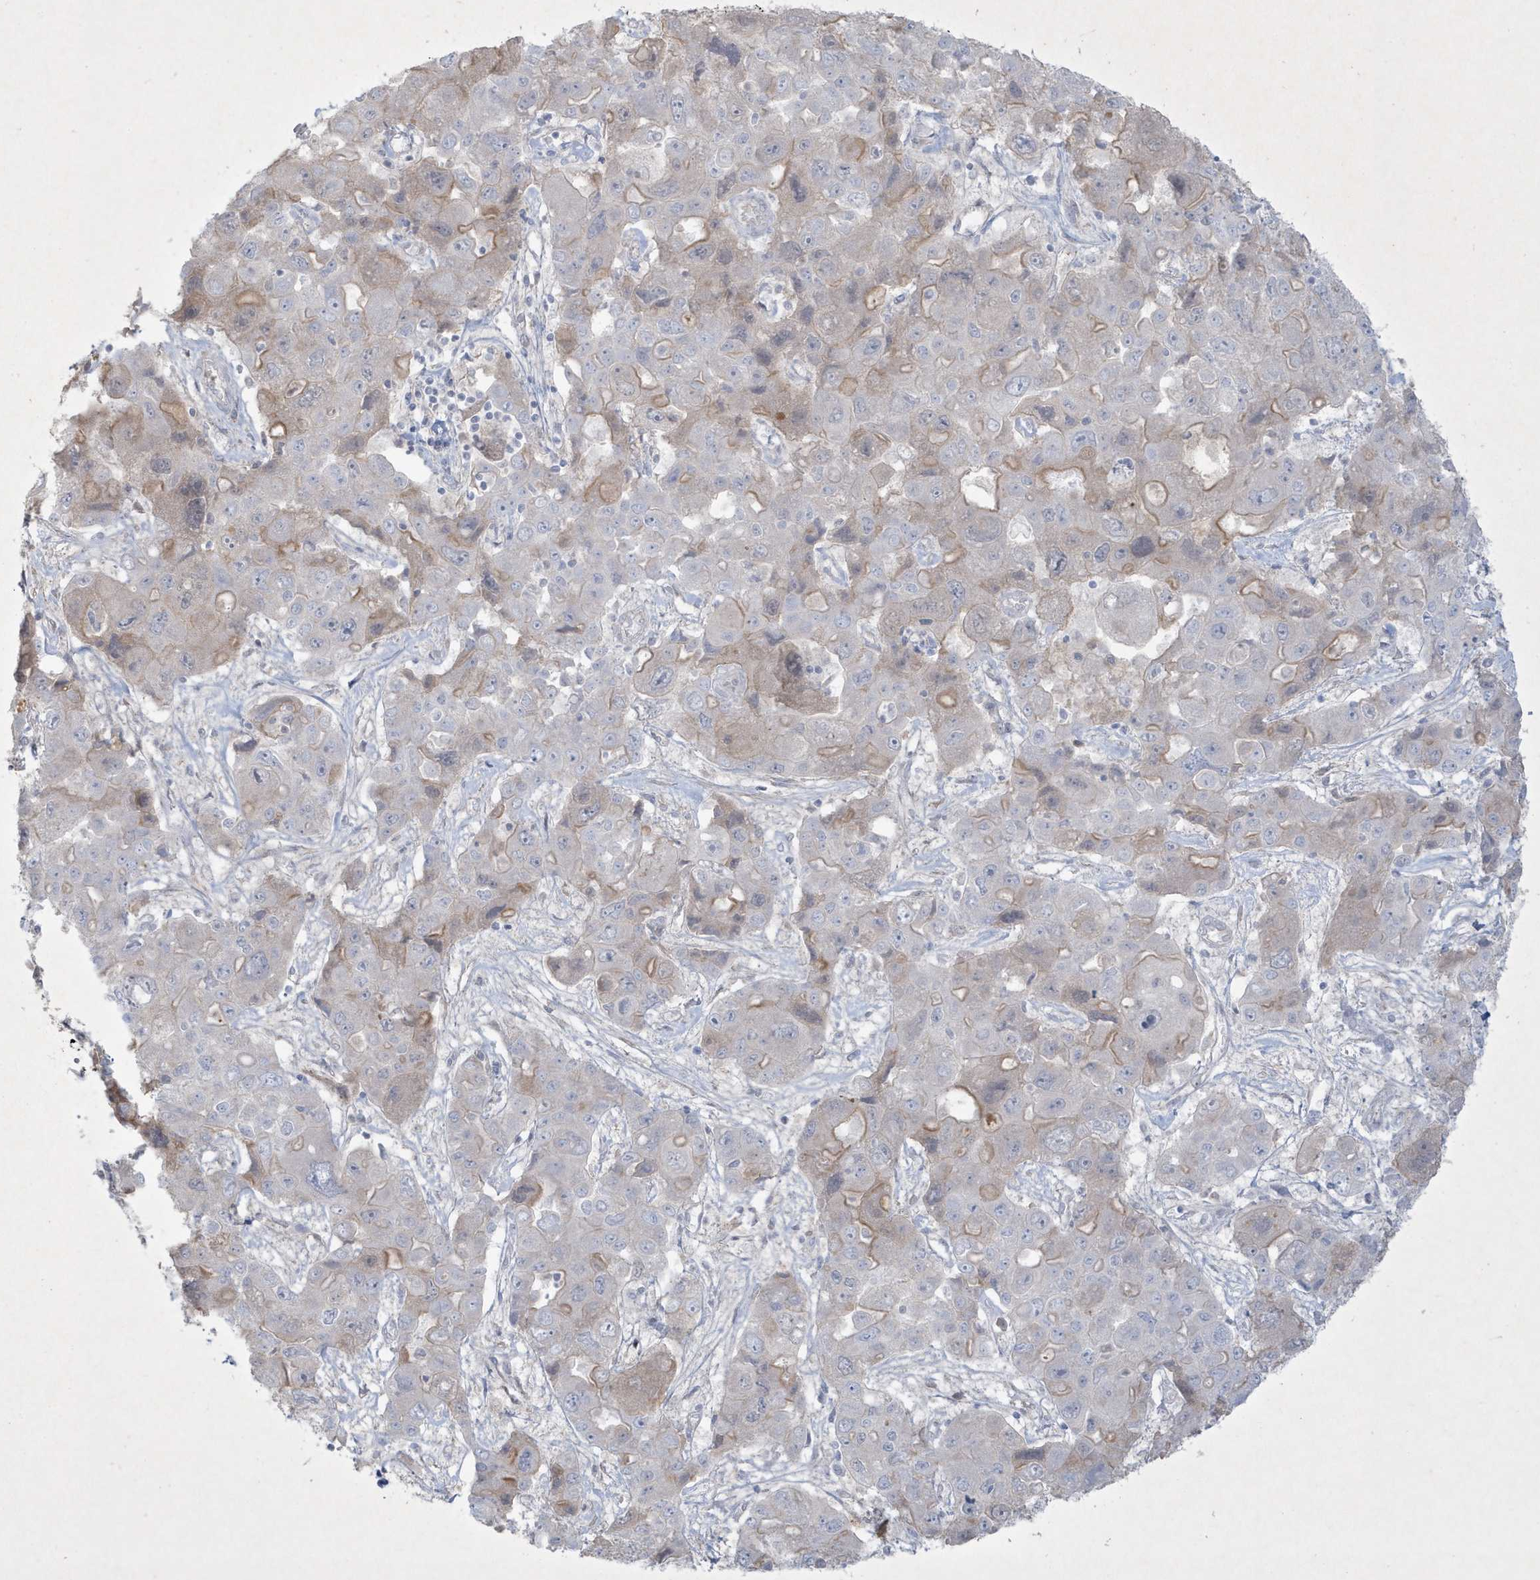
{"staining": {"intensity": "weak", "quantity": "<25%", "location": "cytoplasmic/membranous"}, "tissue": "liver cancer", "cell_type": "Tumor cells", "image_type": "cancer", "snomed": [{"axis": "morphology", "description": "Cholangiocarcinoma"}, {"axis": "topography", "description": "Liver"}], "caption": "Histopathology image shows no protein expression in tumor cells of liver cancer tissue.", "gene": "CCDC24", "patient": {"sex": "male", "age": 67}}